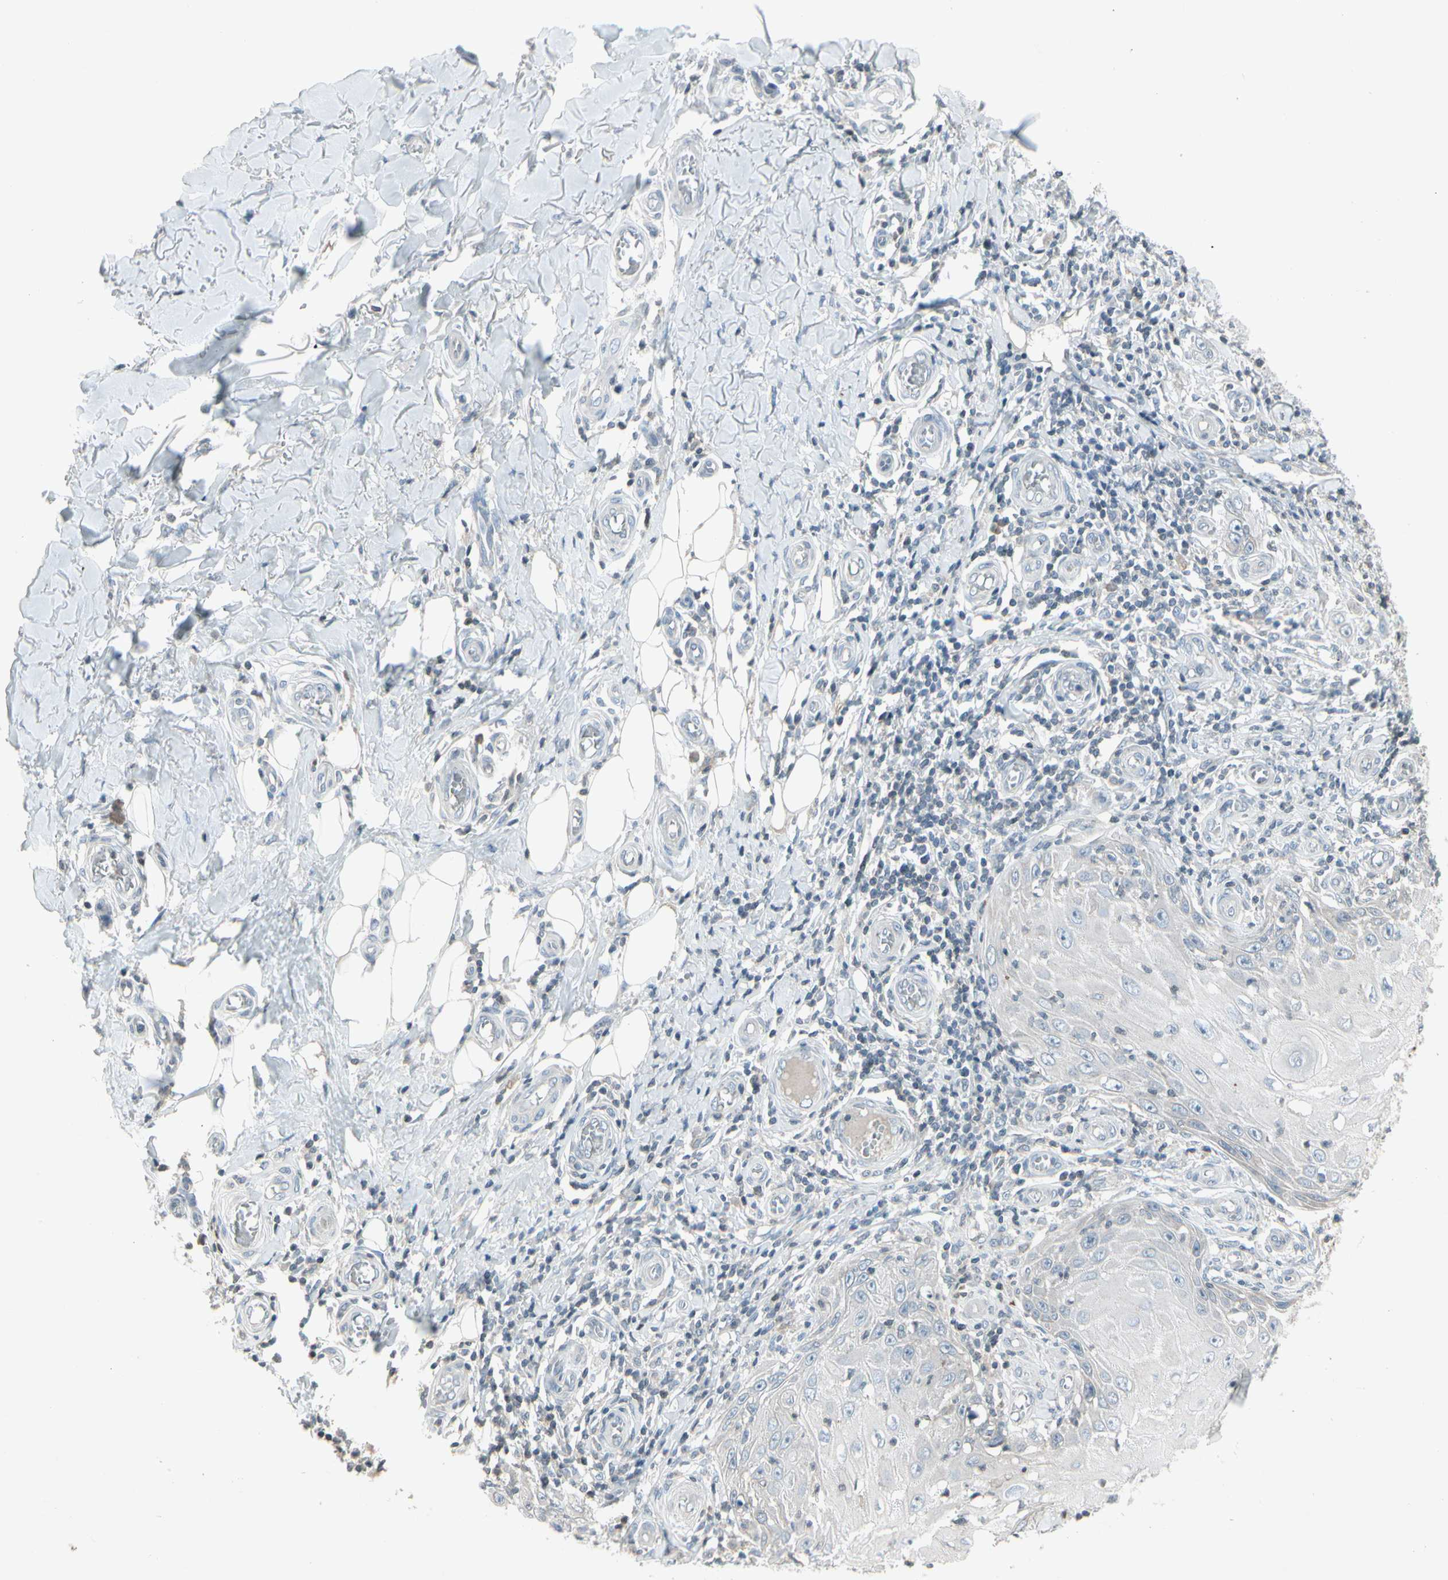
{"staining": {"intensity": "negative", "quantity": "none", "location": "none"}, "tissue": "skin cancer", "cell_type": "Tumor cells", "image_type": "cancer", "snomed": [{"axis": "morphology", "description": "Squamous cell carcinoma, NOS"}, {"axis": "topography", "description": "Skin"}], "caption": "A high-resolution image shows immunohistochemistry (IHC) staining of skin squamous cell carcinoma, which displays no significant staining in tumor cells.", "gene": "ARG2", "patient": {"sex": "female", "age": 73}}